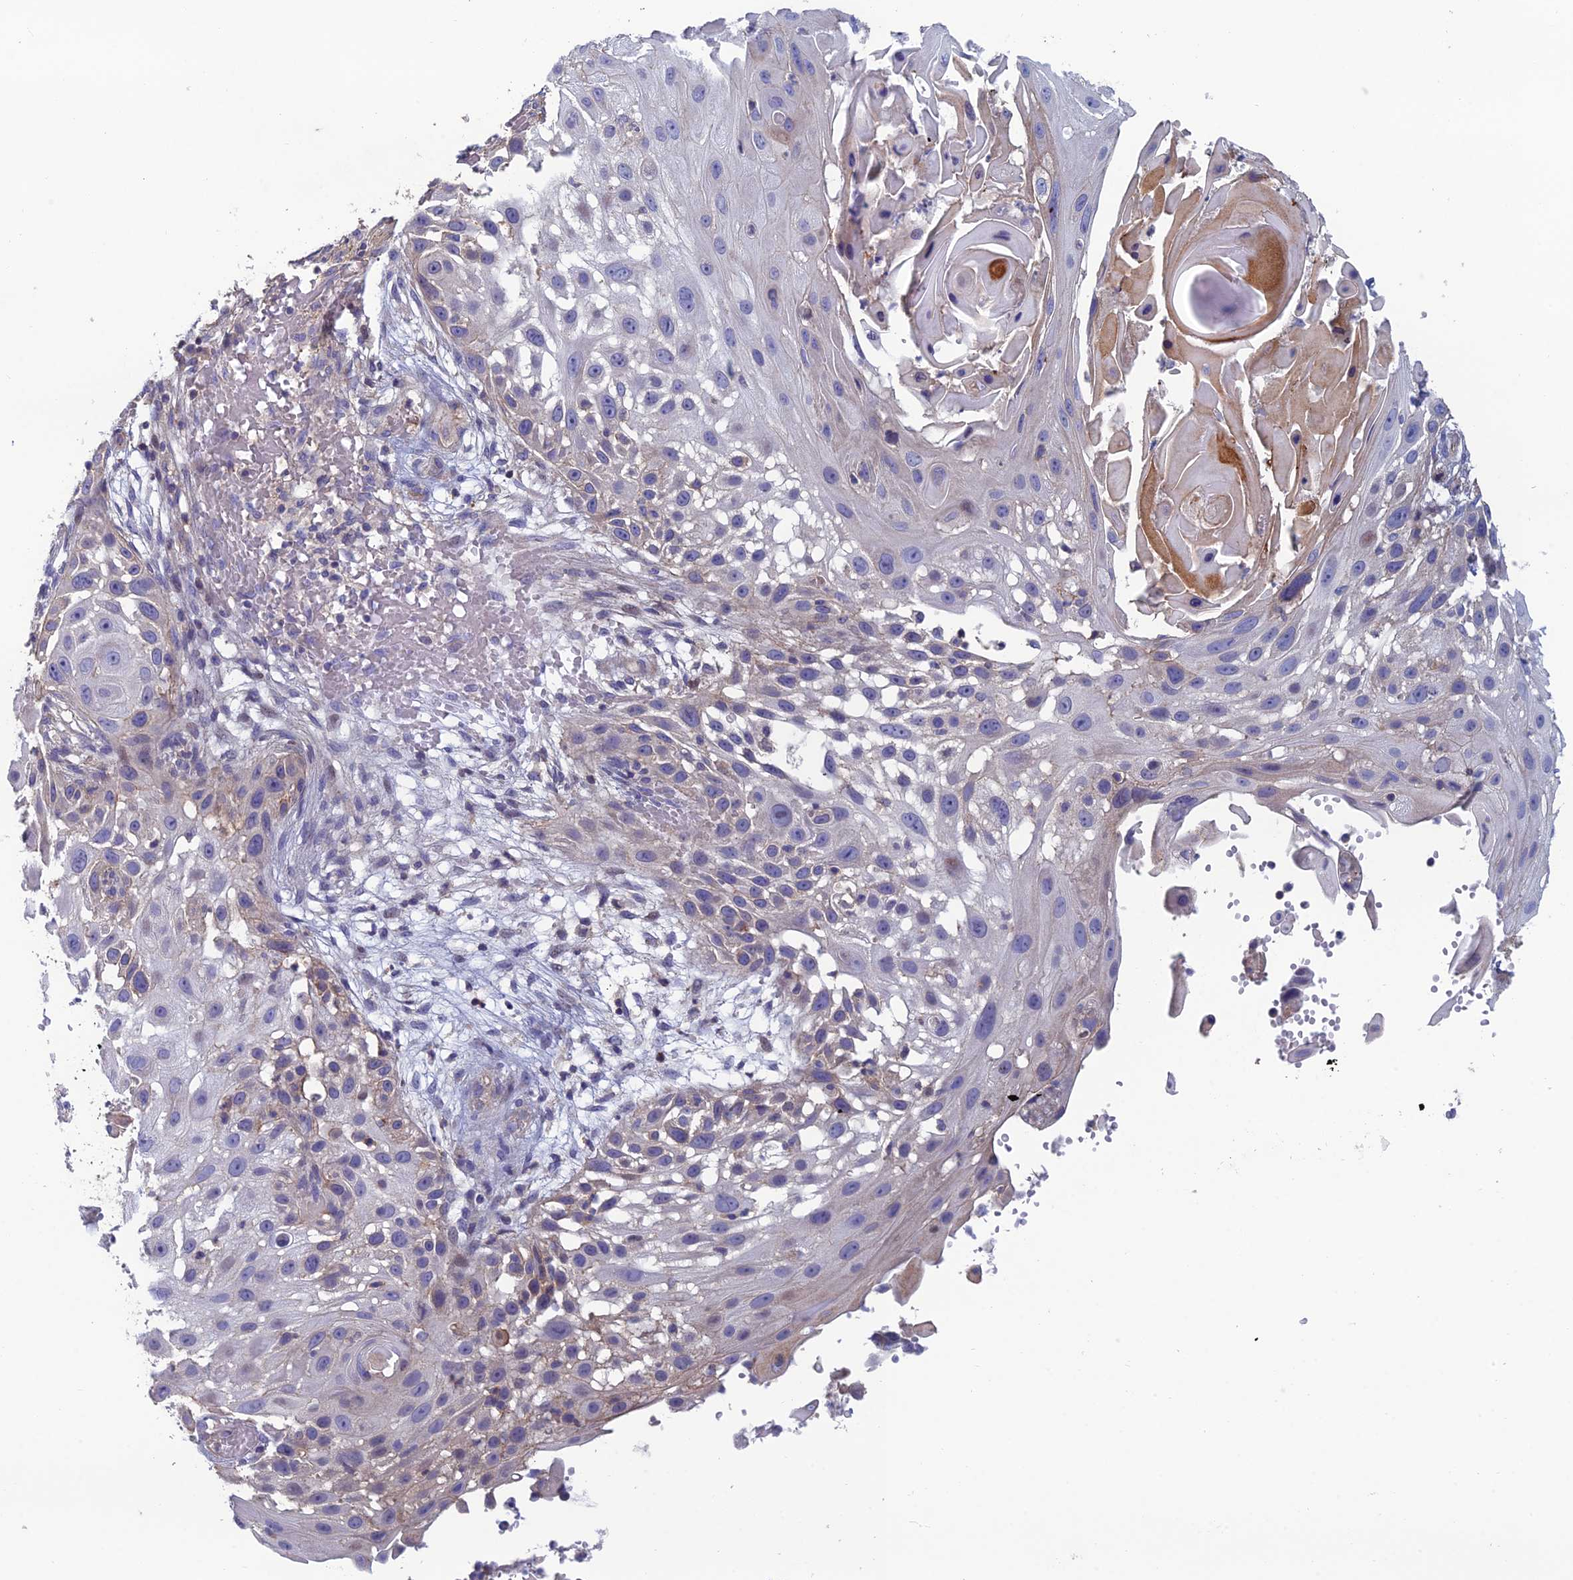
{"staining": {"intensity": "negative", "quantity": "none", "location": "none"}, "tissue": "skin cancer", "cell_type": "Tumor cells", "image_type": "cancer", "snomed": [{"axis": "morphology", "description": "Squamous cell carcinoma, NOS"}, {"axis": "topography", "description": "Skin"}], "caption": "Tumor cells show no significant expression in squamous cell carcinoma (skin).", "gene": "C15orf62", "patient": {"sex": "female", "age": 44}}